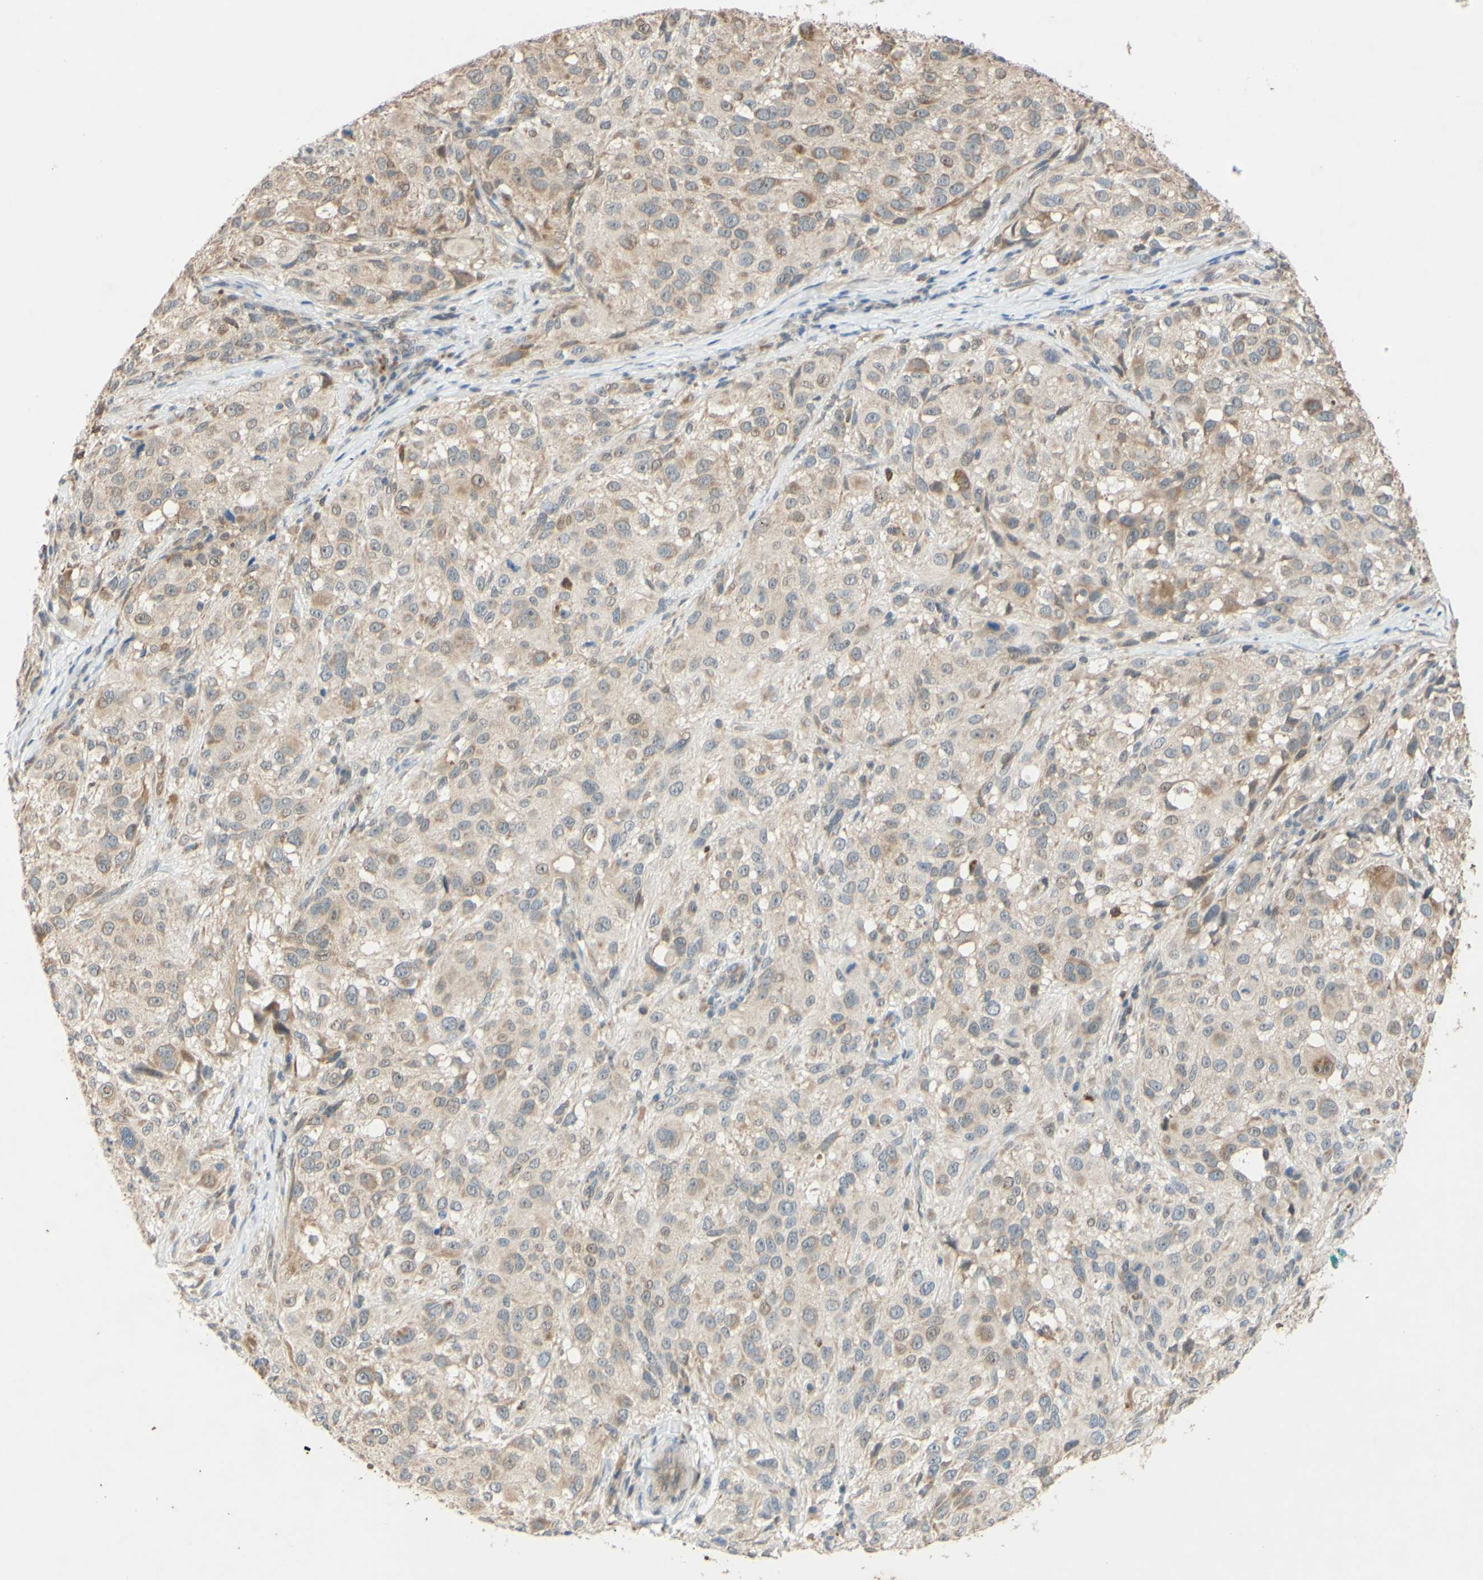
{"staining": {"intensity": "weak", "quantity": "25%-75%", "location": "cytoplasmic/membranous"}, "tissue": "melanoma", "cell_type": "Tumor cells", "image_type": "cancer", "snomed": [{"axis": "morphology", "description": "Necrosis, NOS"}, {"axis": "morphology", "description": "Malignant melanoma, NOS"}, {"axis": "topography", "description": "Skin"}], "caption": "Protein expression analysis of human melanoma reveals weak cytoplasmic/membranous positivity in about 25%-75% of tumor cells.", "gene": "GATA1", "patient": {"sex": "female", "age": 87}}